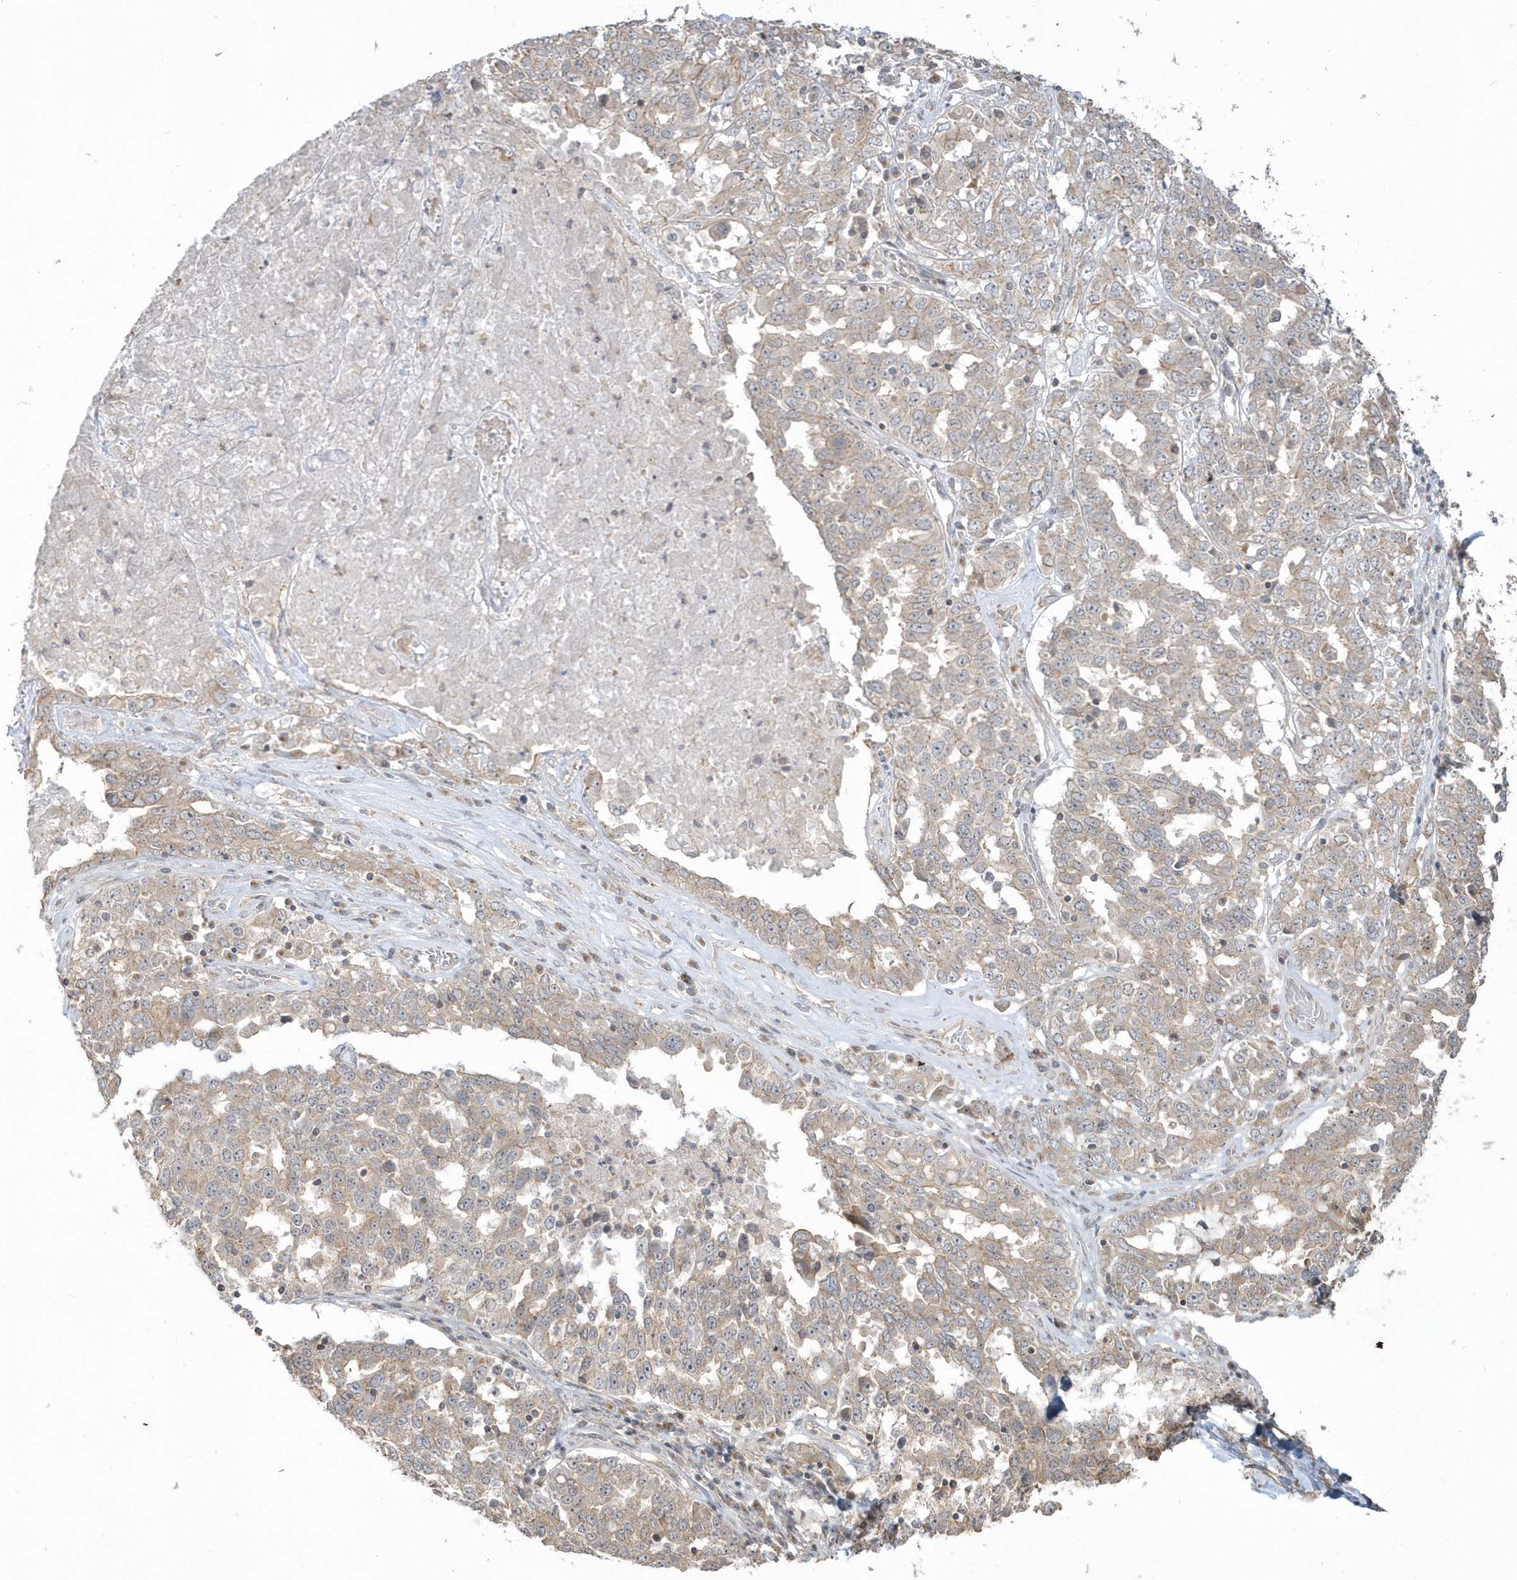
{"staining": {"intensity": "weak", "quantity": "25%-75%", "location": "cytoplasmic/membranous"}, "tissue": "ovarian cancer", "cell_type": "Tumor cells", "image_type": "cancer", "snomed": [{"axis": "morphology", "description": "Carcinoma, endometroid"}, {"axis": "topography", "description": "Ovary"}], "caption": "Ovarian endometroid carcinoma was stained to show a protein in brown. There is low levels of weak cytoplasmic/membranous positivity in about 25%-75% of tumor cells.", "gene": "ARMC8", "patient": {"sex": "female", "age": 62}}